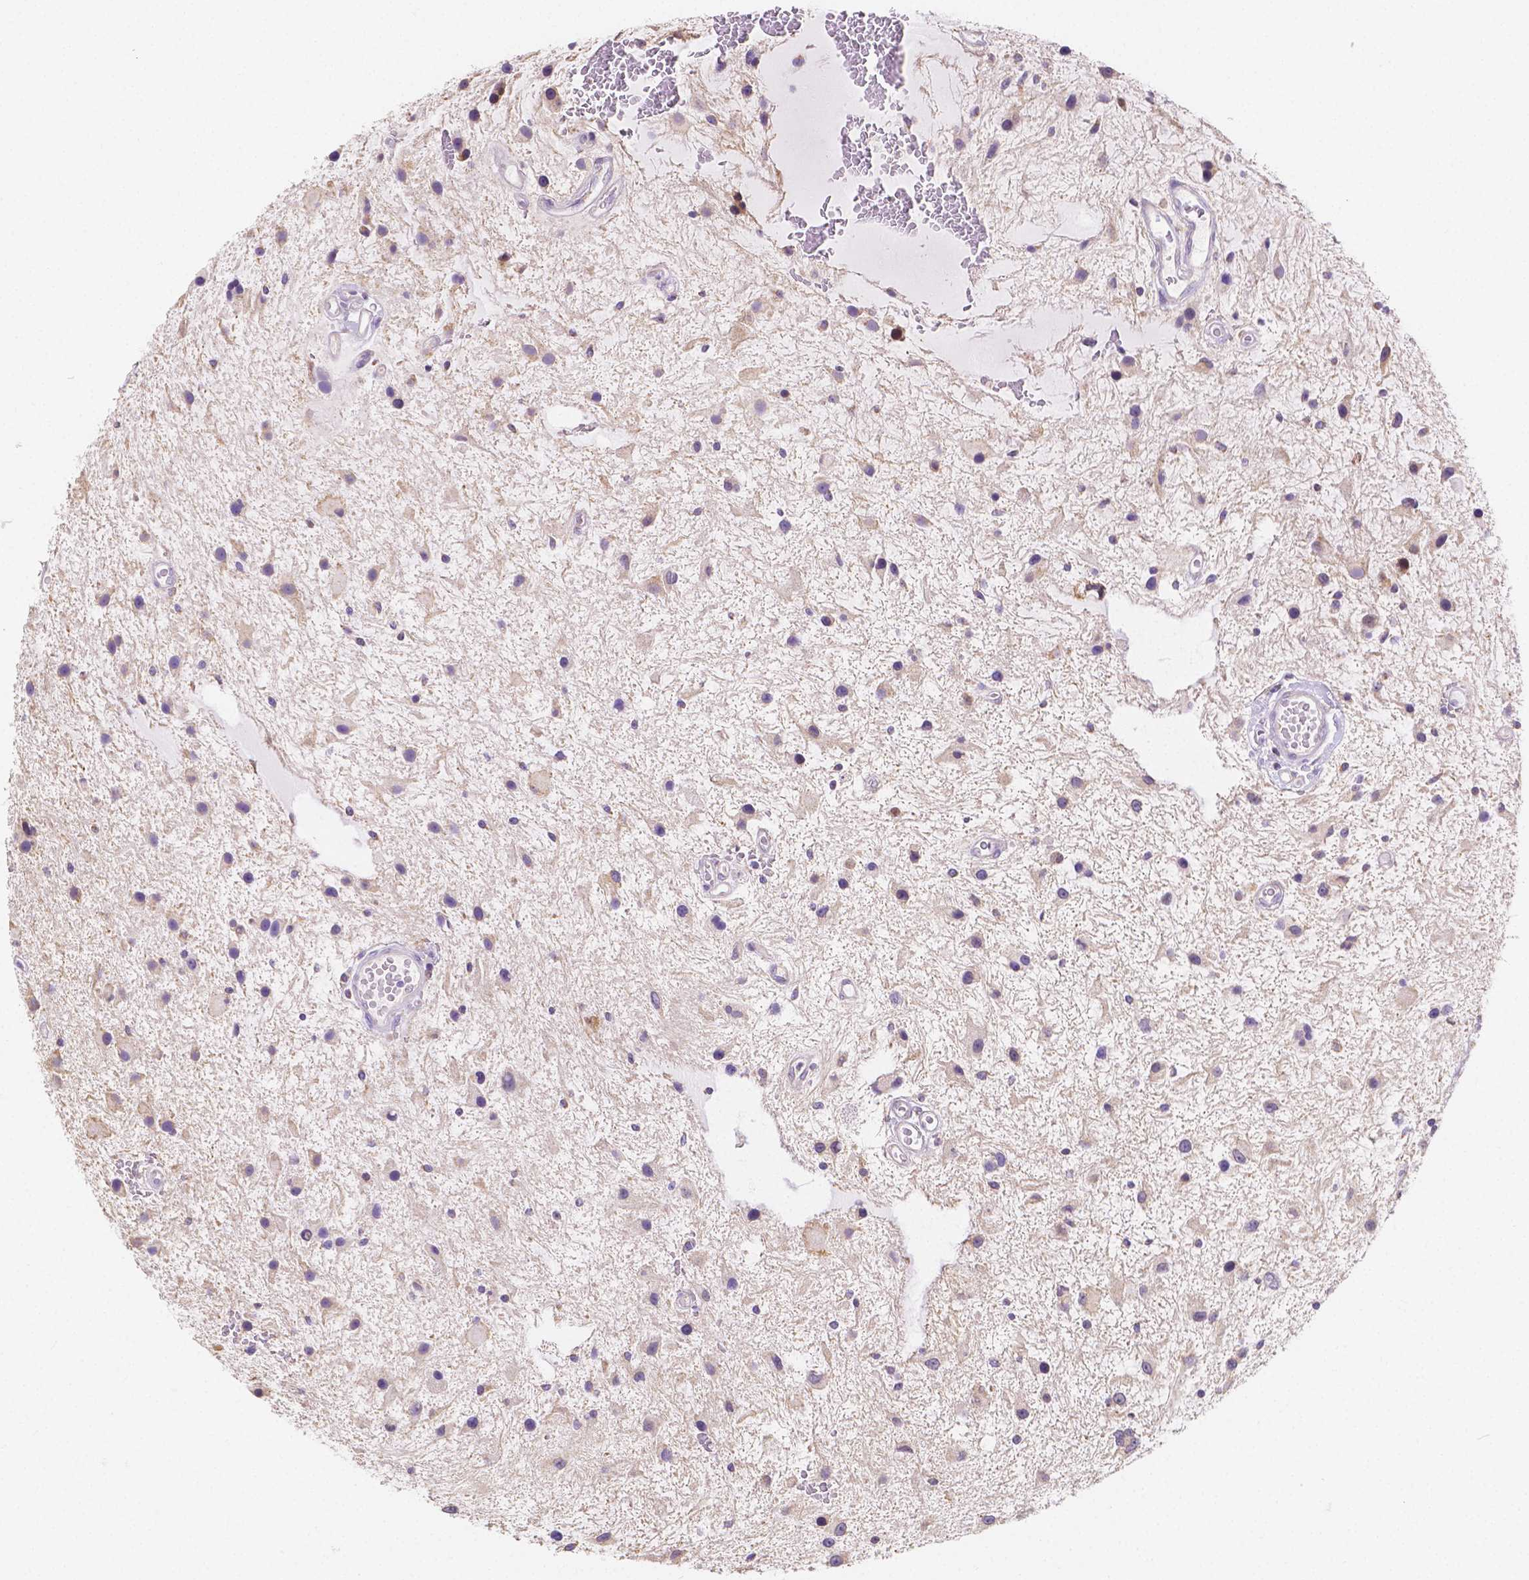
{"staining": {"intensity": "negative", "quantity": "none", "location": "none"}, "tissue": "glioma", "cell_type": "Tumor cells", "image_type": "cancer", "snomed": [{"axis": "morphology", "description": "Glioma, malignant, Low grade"}, {"axis": "topography", "description": "Cerebellum"}], "caption": "Tumor cells are negative for protein expression in human glioma.", "gene": "TMEM130", "patient": {"sex": "female", "age": 14}}